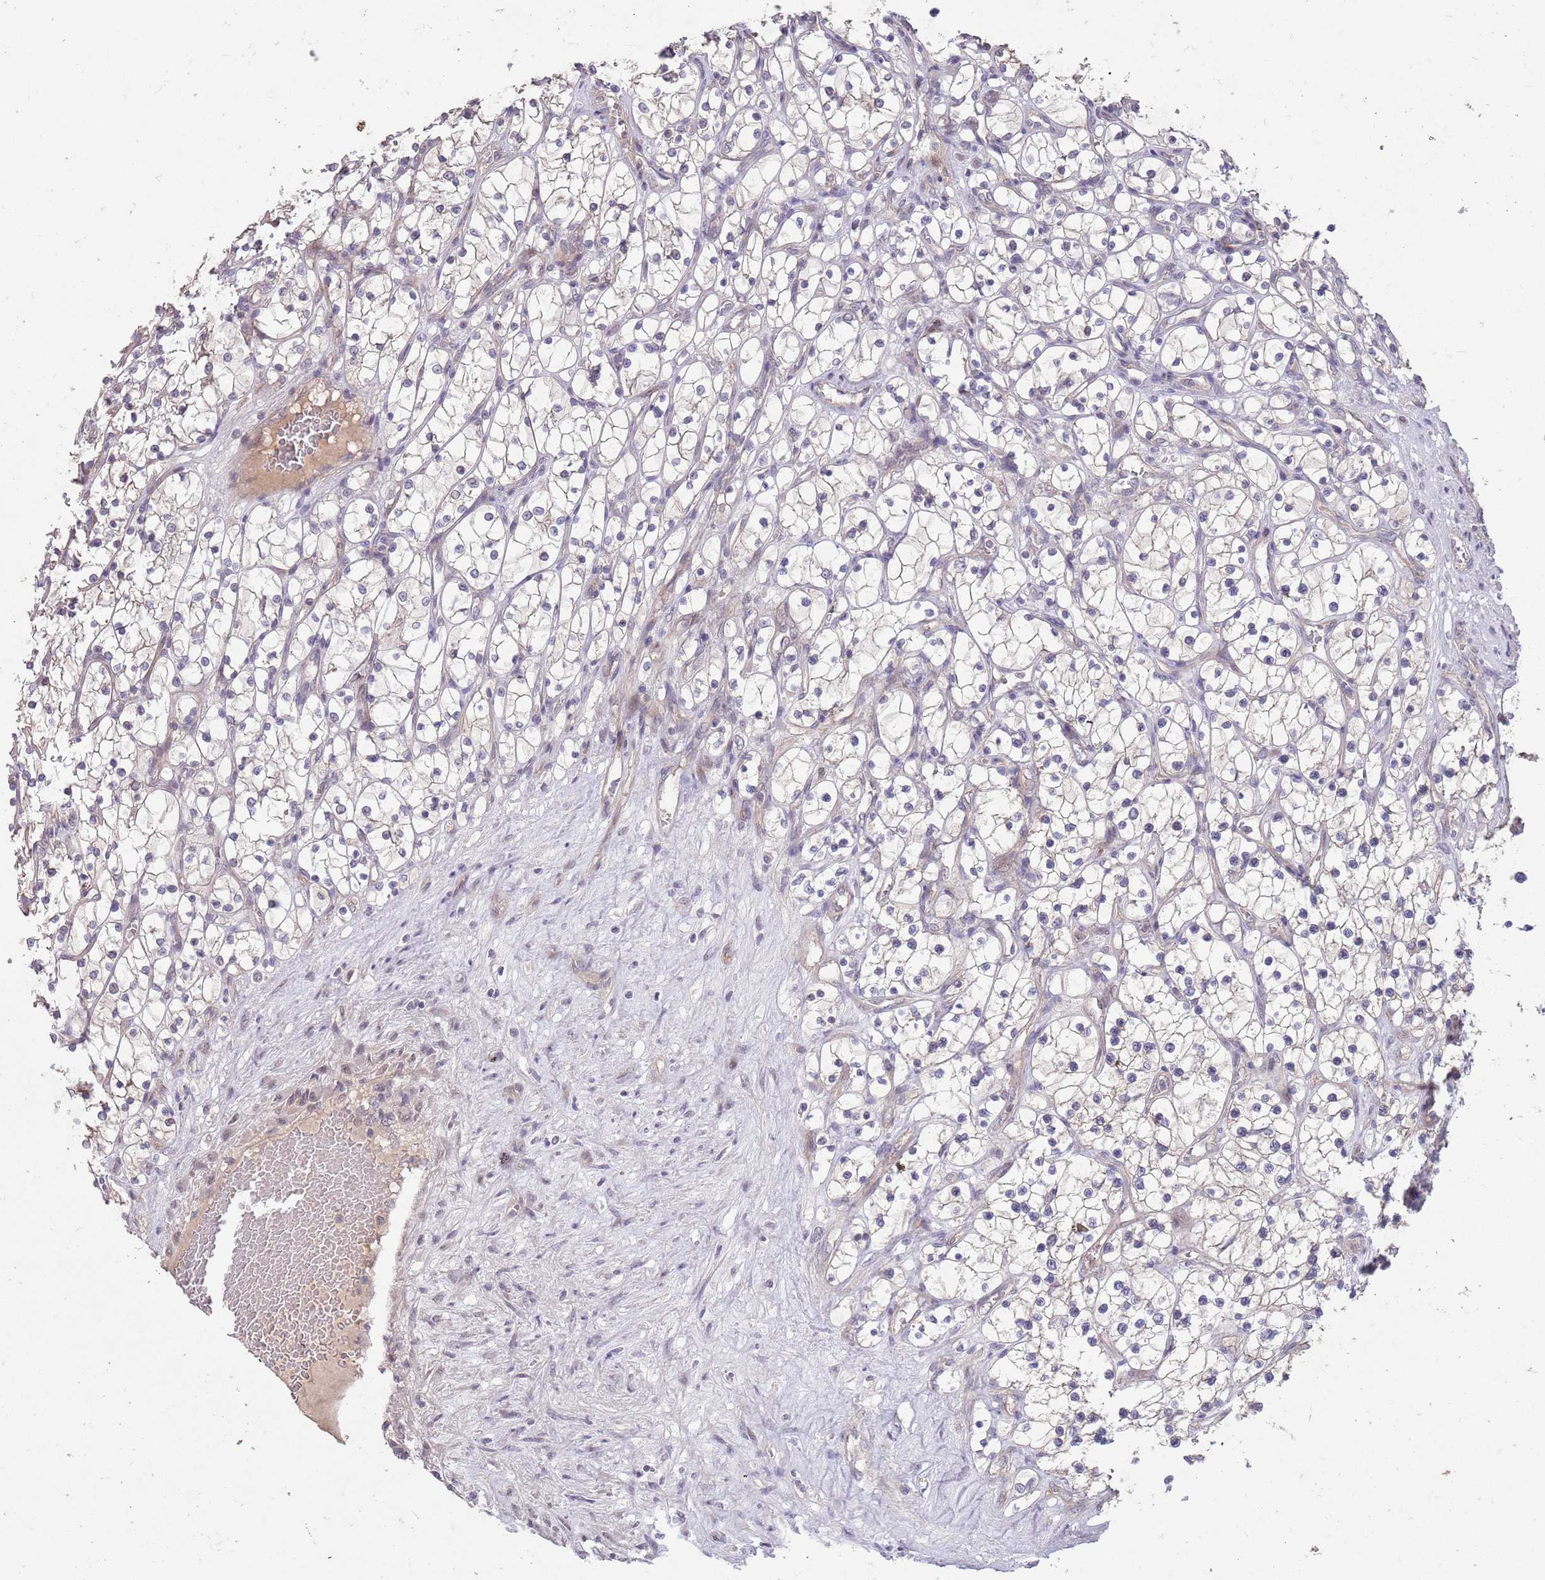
{"staining": {"intensity": "negative", "quantity": "none", "location": "none"}, "tissue": "renal cancer", "cell_type": "Tumor cells", "image_type": "cancer", "snomed": [{"axis": "morphology", "description": "Adenocarcinoma, NOS"}, {"axis": "topography", "description": "Kidney"}], "caption": "A photomicrograph of renal cancer stained for a protein shows no brown staining in tumor cells. (DAB (3,3'-diaminobenzidine) IHC, high magnification).", "gene": "MEI1", "patient": {"sex": "female", "age": 69}}